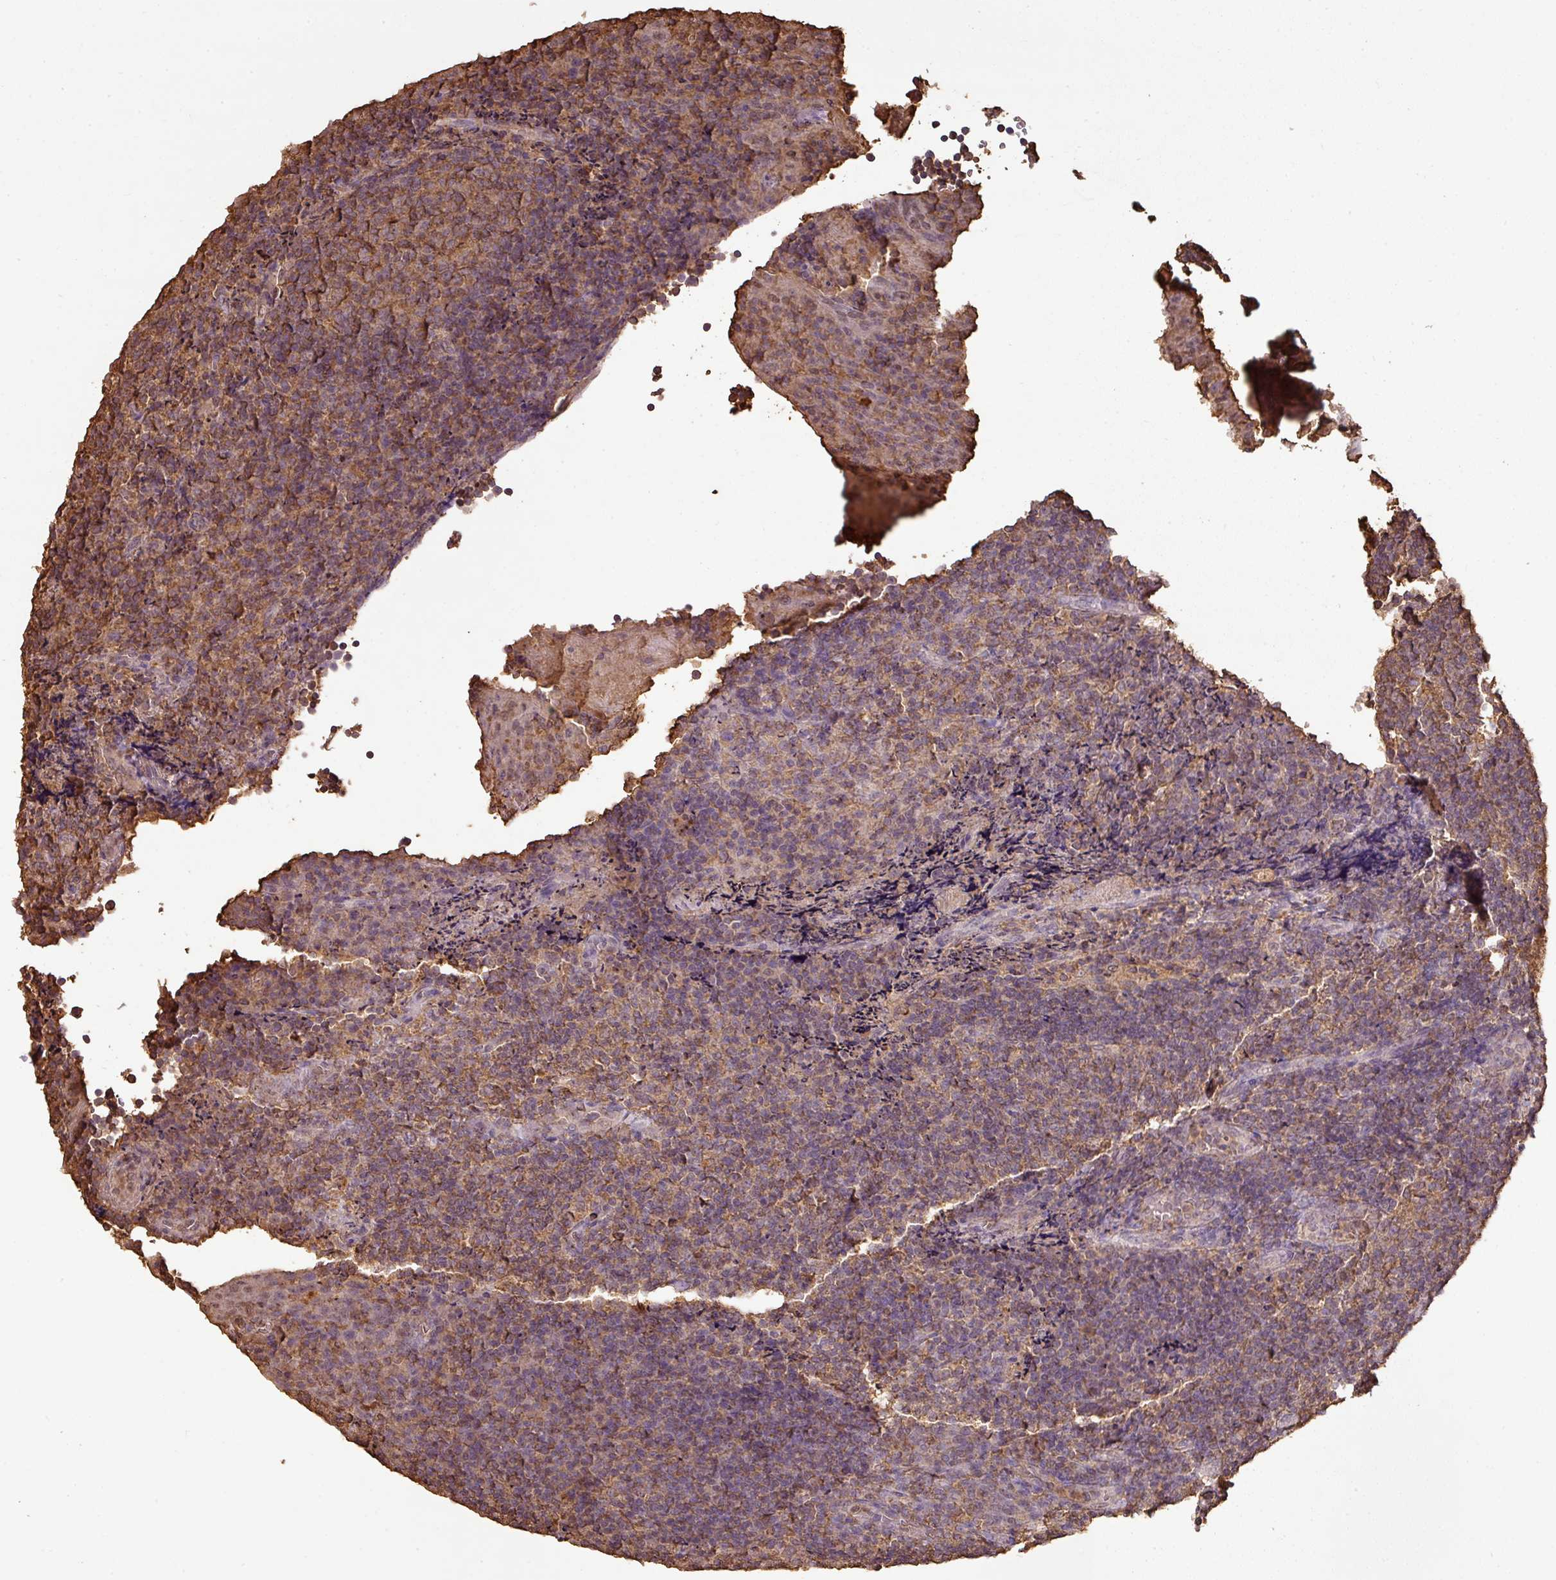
{"staining": {"intensity": "moderate", "quantity": ">75%", "location": "cytoplasmic/membranous"}, "tissue": "tonsil", "cell_type": "Germinal center cells", "image_type": "normal", "snomed": [{"axis": "morphology", "description": "Normal tissue, NOS"}, {"axis": "topography", "description": "Tonsil"}], "caption": "Brown immunohistochemical staining in normal tonsil displays moderate cytoplasmic/membranous positivity in approximately >75% of germinal center cells. (brown staining indicates protein expression, while blue staining denotes nuclei).", "gene": "ATAT1", "patient": {"sex": "male", "age": 17}}